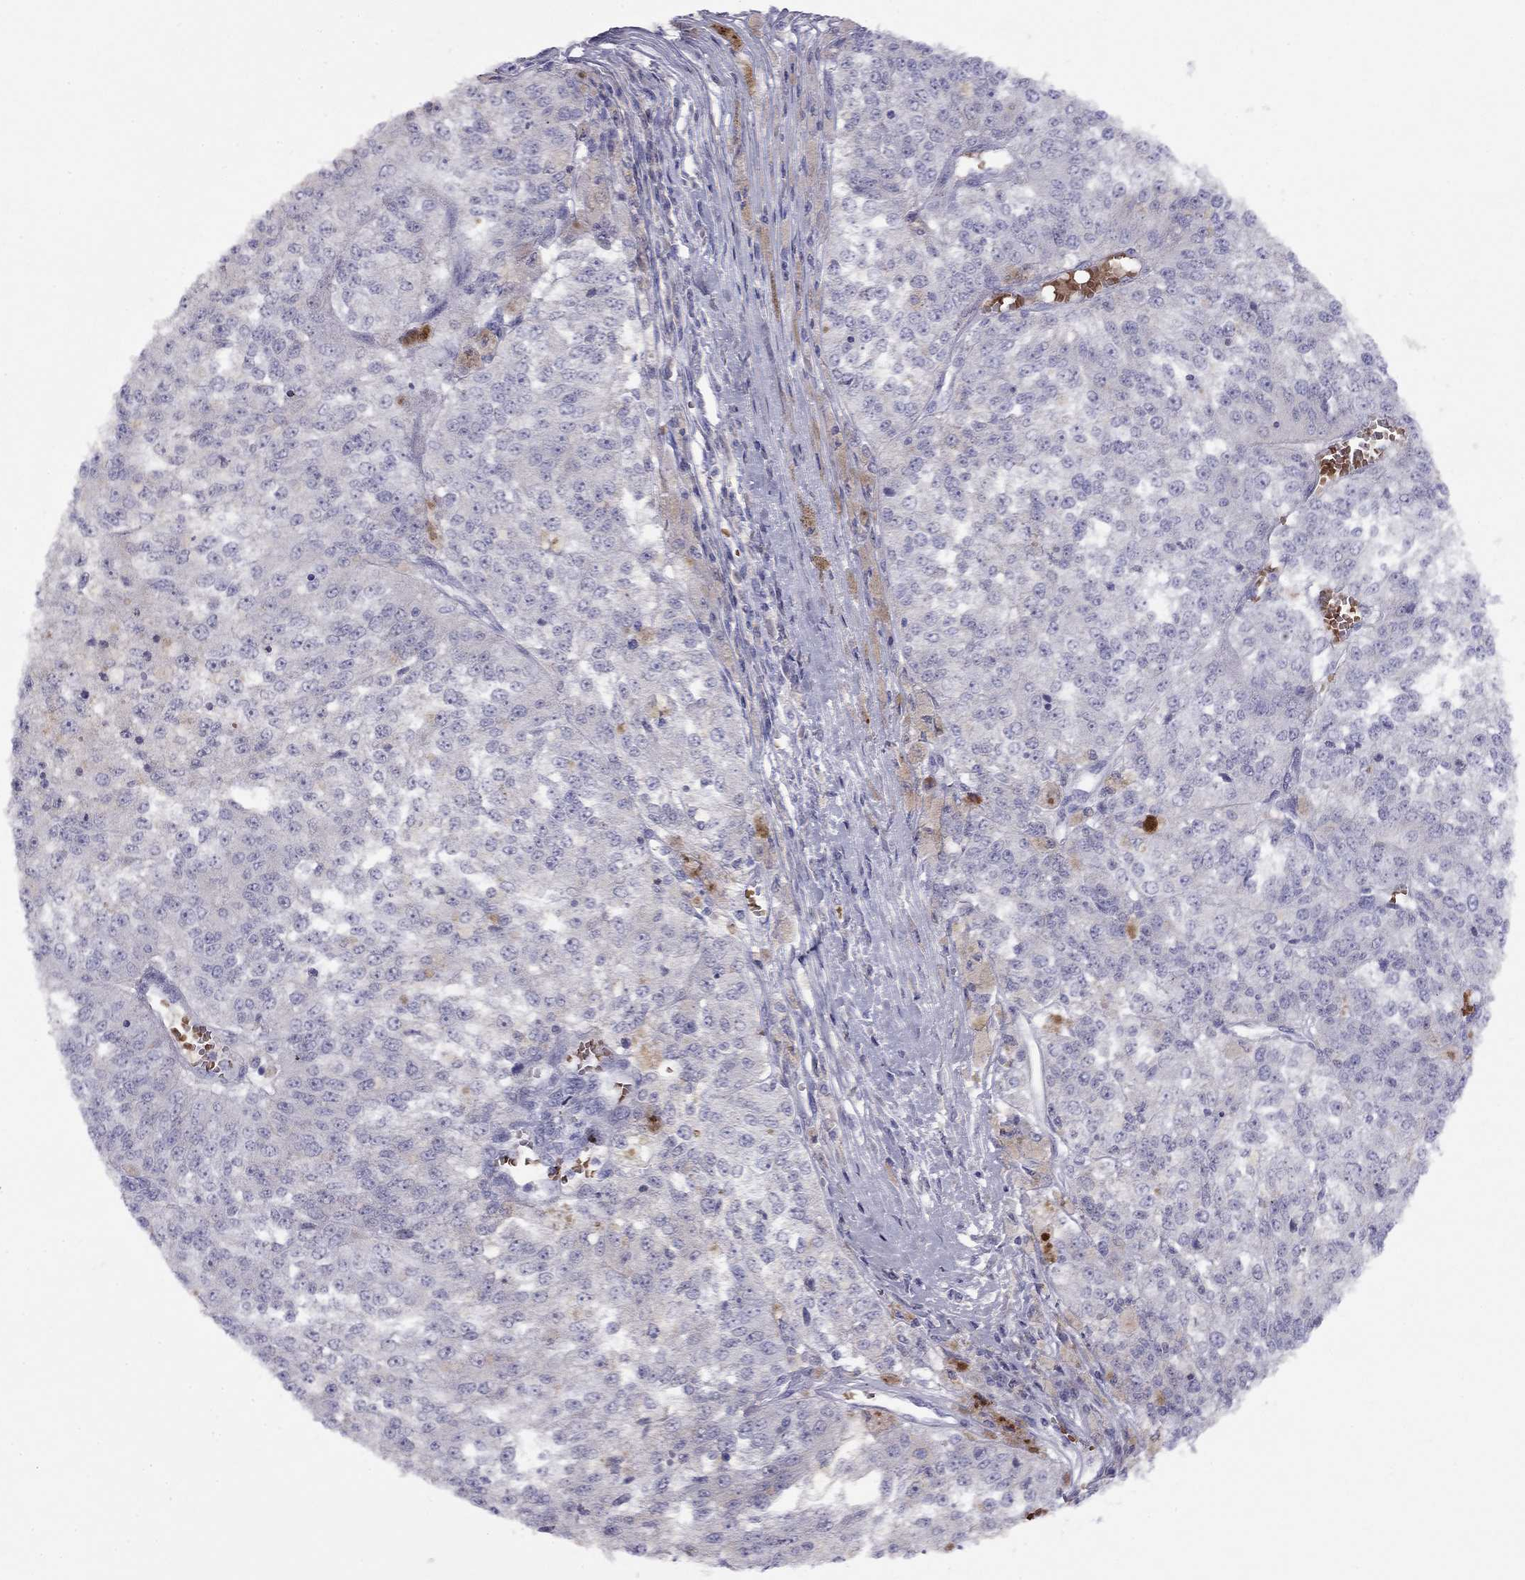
{"staining": {"intensity": "negative", "quantity": "none", "location": "none"}, "tissue": "melanoma", "cell_type": "Tumor cells", "image_type": "cancer", "snomed": [{"axis": "morphology", "description": "Malignant melanoma, Metastatic site"}, {"axis": "topography", "description": "Lymph node"}], "caption": "Tumor cells are negative for protein expression in human malignant melanoma (metastatic site).", "gene": "RHD", "patient": {"sex": "female", "age": 64}}